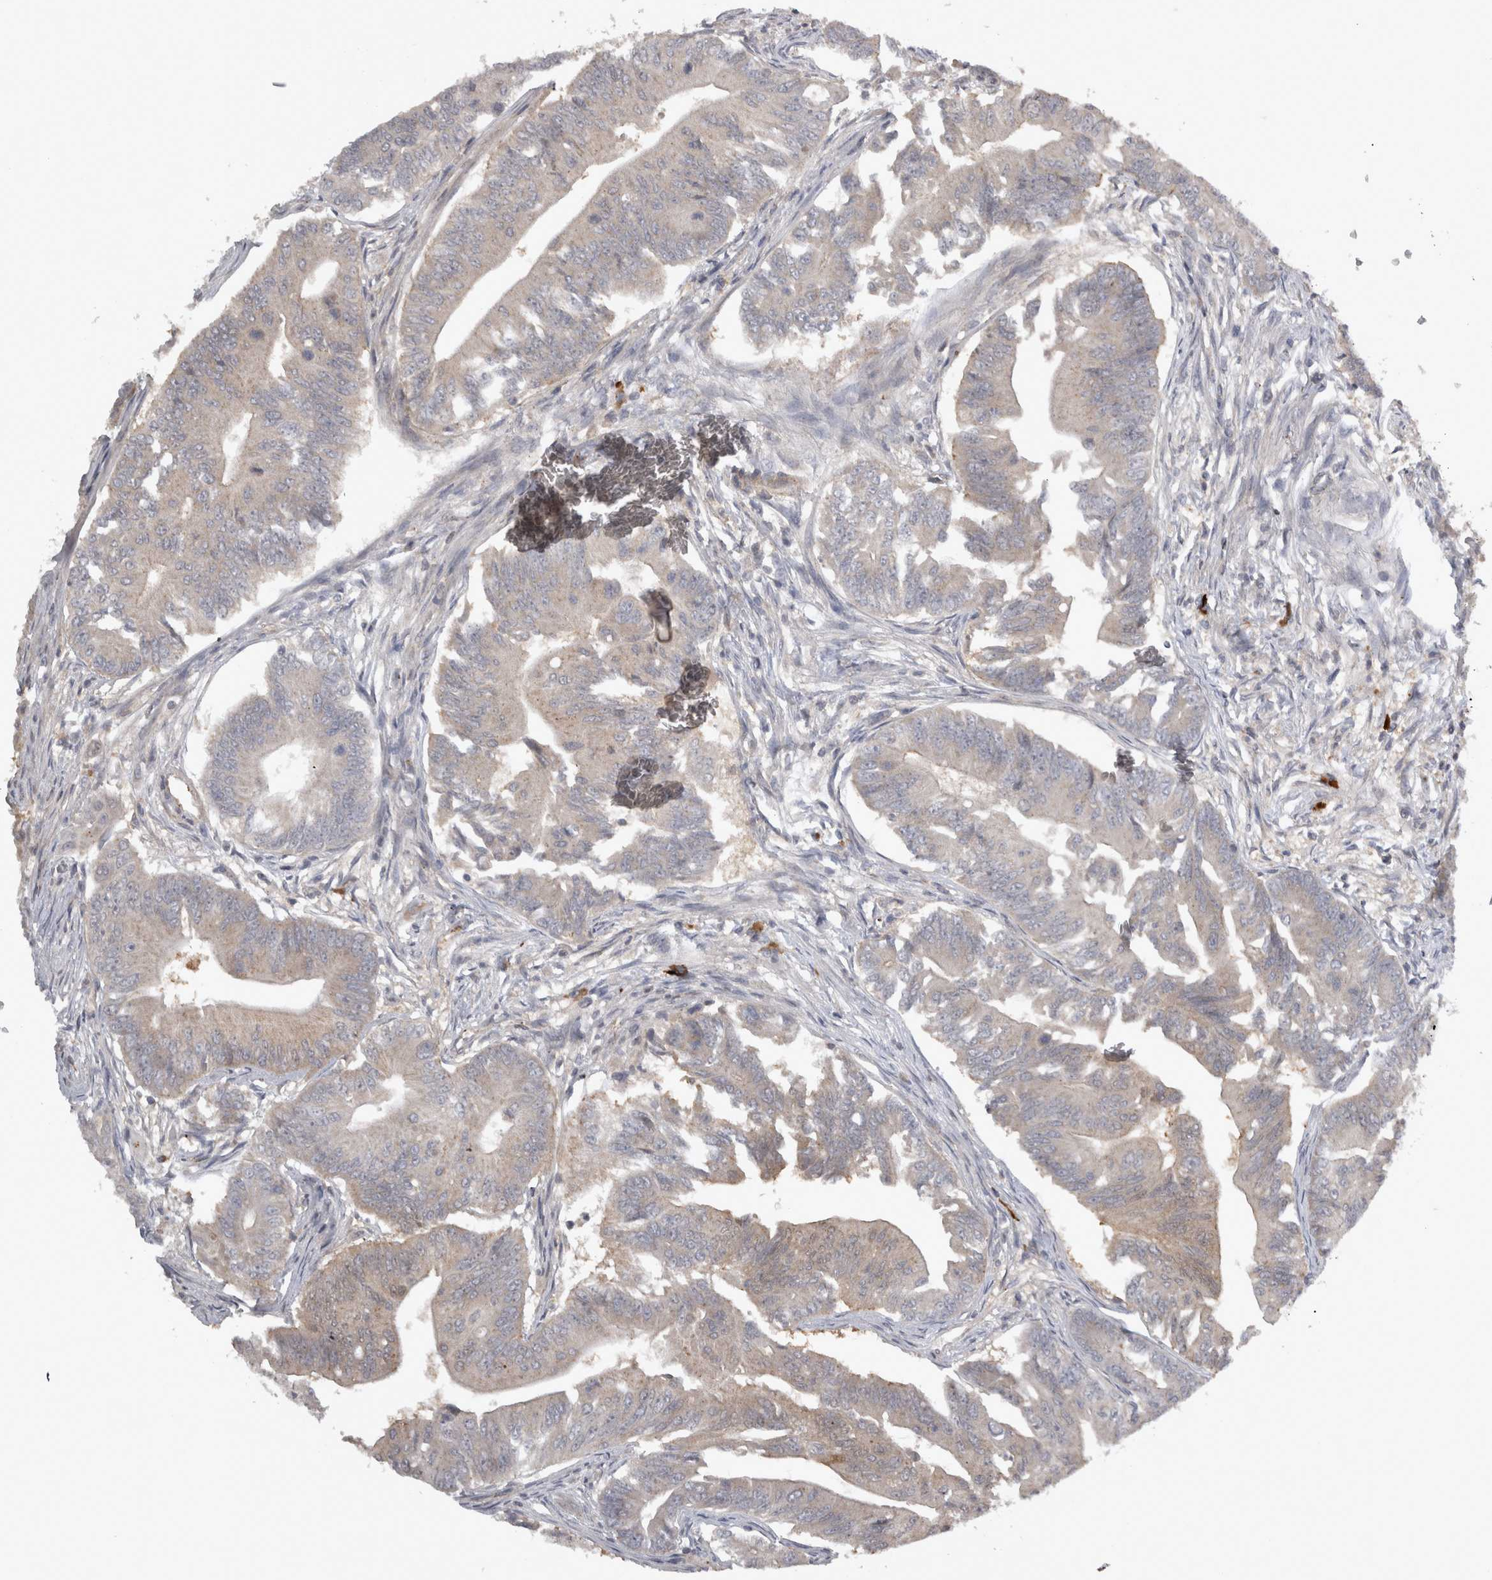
{"staining": {"intensity": "weak", "quantity": "<25%", "location": "cytoplasmic/membranous"}, "tissue": "colorectal cancer", "cell_type": "Tumor cells", "image_type": "cancer", "snomed": [{"axis": "morphology", "description": "Adenoma, NOS"}, {"axis": "morphology", "description": "Adenocarcinoma, NOS"}, {"axis": "topography", "description": "Colon"}], "caption": "The micrograph shows no staining of tumor cells in colorectal cancer (adenoma).", "gene": "SLCO5A1", "patient": {"sex": "male", "age": 79}}